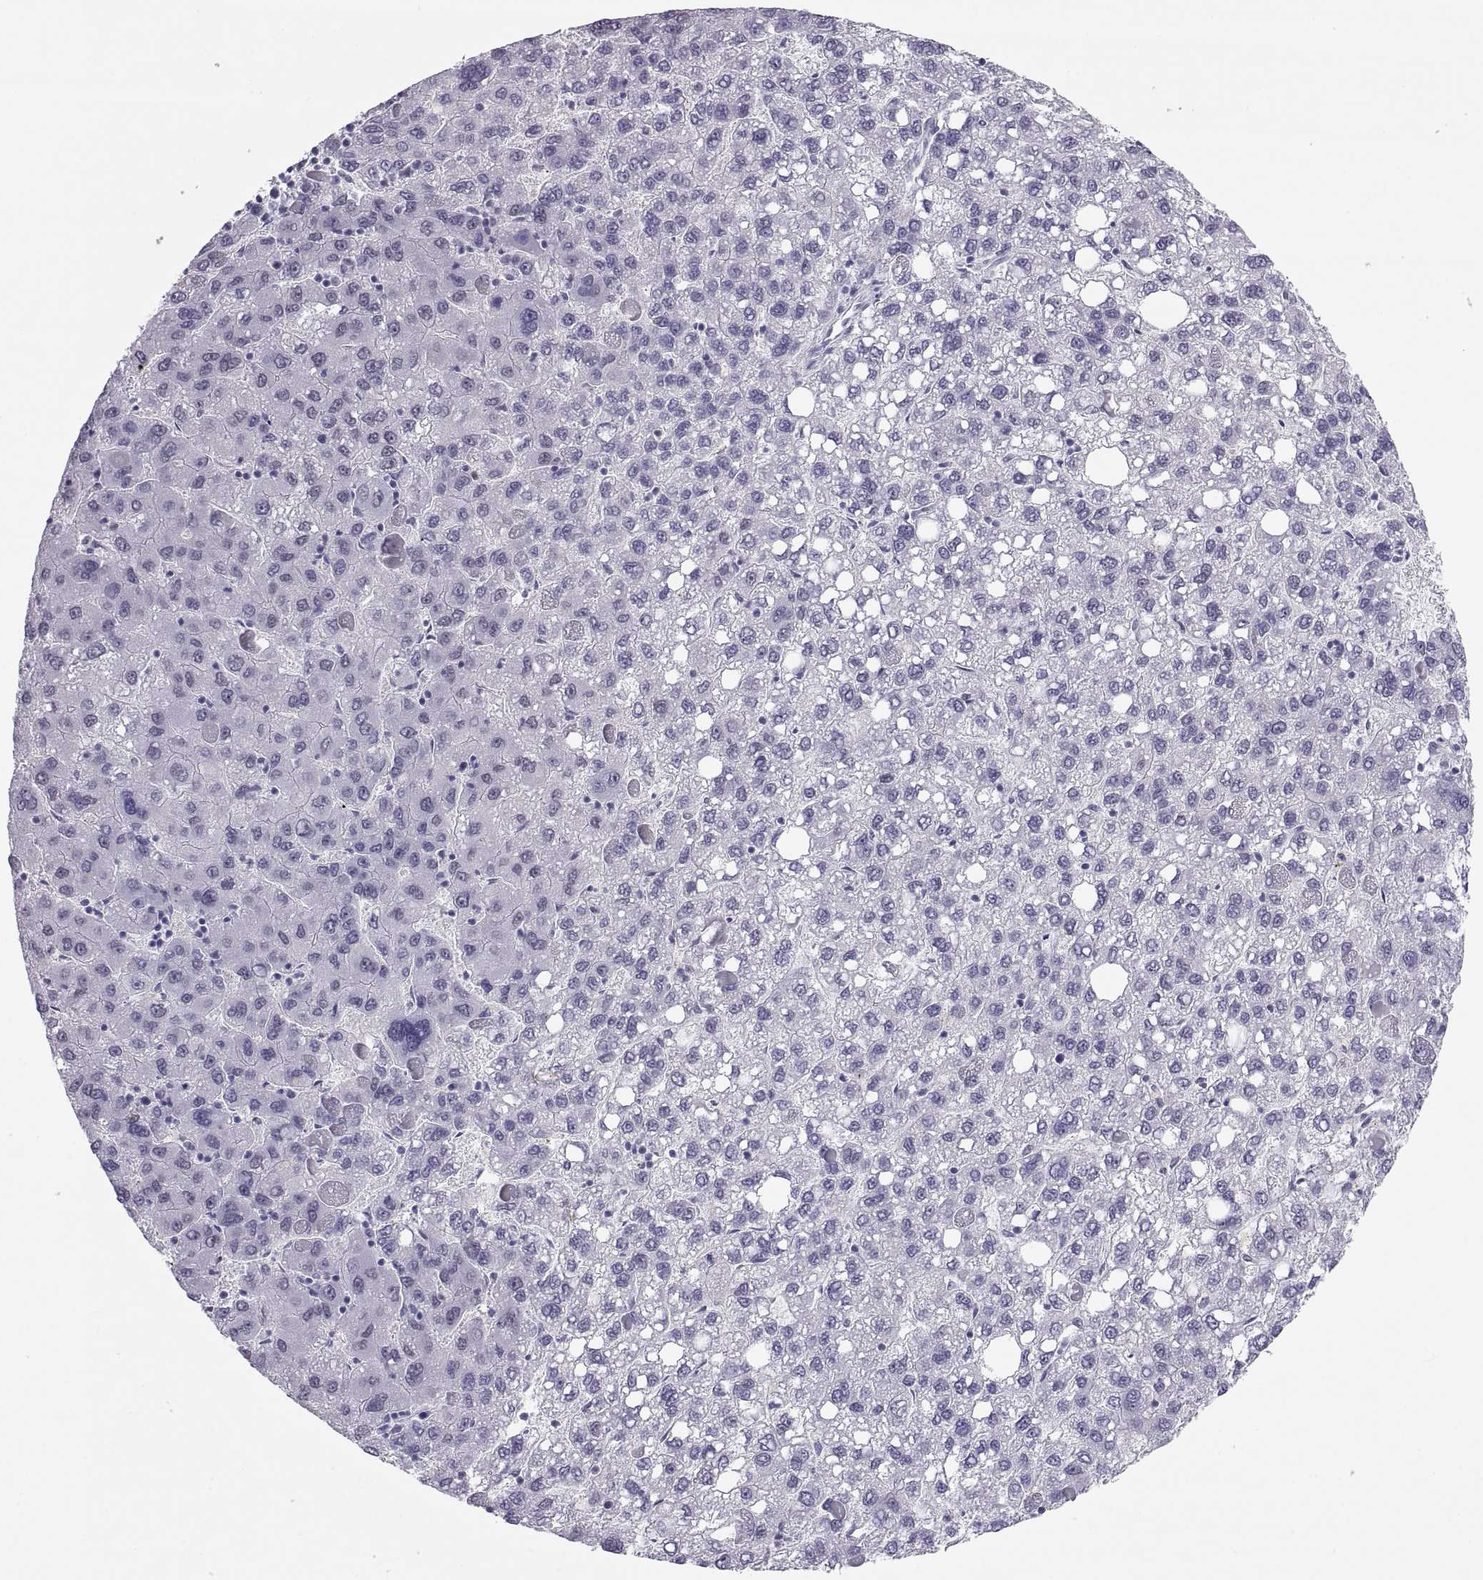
{"staining": {"intensity": "negative", "quantity": "none", "location": "none"}, "tissue": "liver cancer", "cell_type": "Tumor cells", "image_type": "cancer", "snomed": [{"axis": "morphology", "description": "Carcinoma, Hepatocellular, NOS"}, {"axis": "topography", "description": "Liver"}], "caption": "IHC histopathology image of human hepatocellular carcinoma (liver) stained for a protein (brown), which shows no expression in tumor cells.", "gene": "CARTPT", "patient": {"sex": "female", "age": 82}}